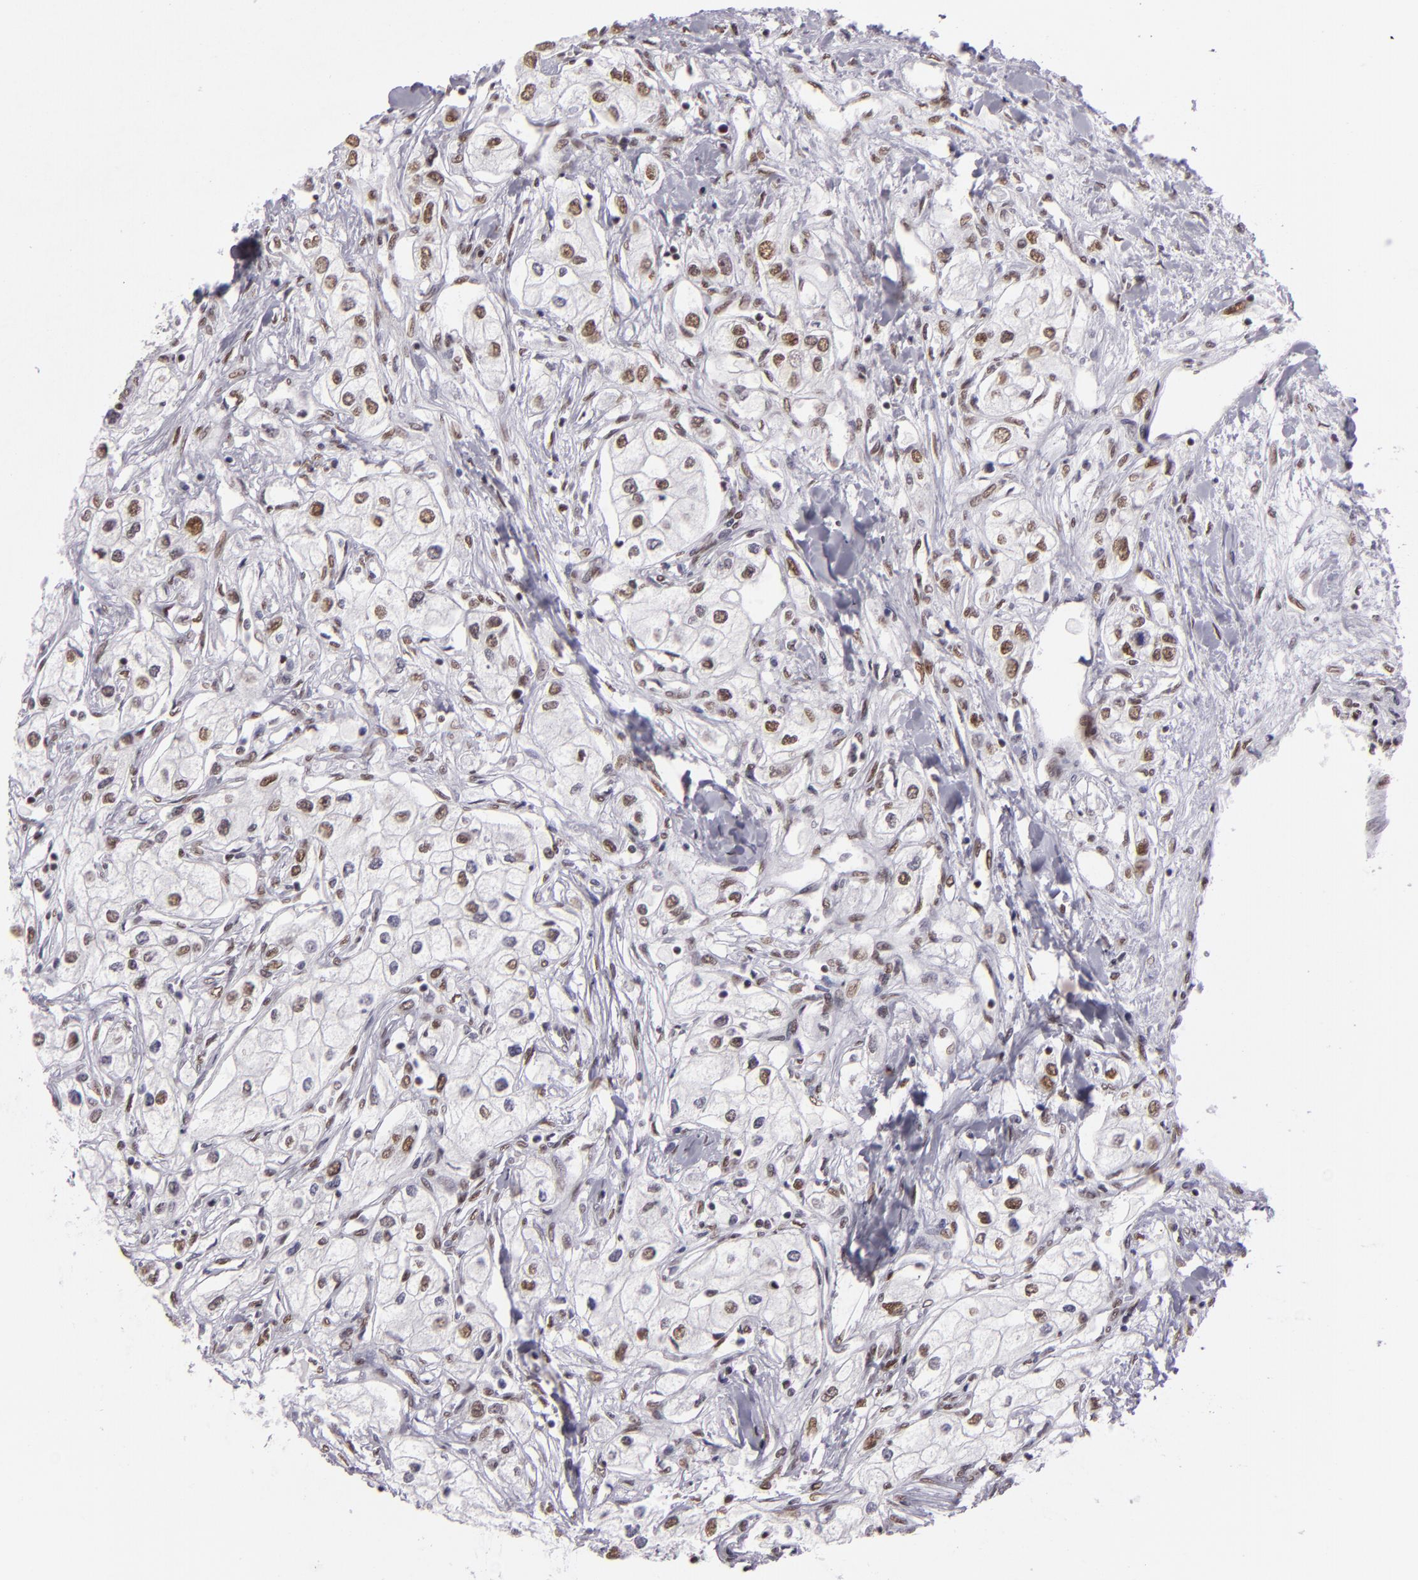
{"staining": {"intensity": "weak", "quantity": "<25%", "location": "nuclear"}, "tissue": "renal cancer", "cell_type": "Tumor cells", "image_type": "cancer", "snomed": [{"axis": "morphology", "description": "Adenocarcinoma, NOS"}, {"axis": "topography", "description": "Kidney"}], "caption": "This is an immunohistochemistry (IHC) micrograph of human adenocarcinoma (renal). There is no positivity in tumor cells.", "gene": "BRD8", "patient": {"sex": "male", "age": 57}}